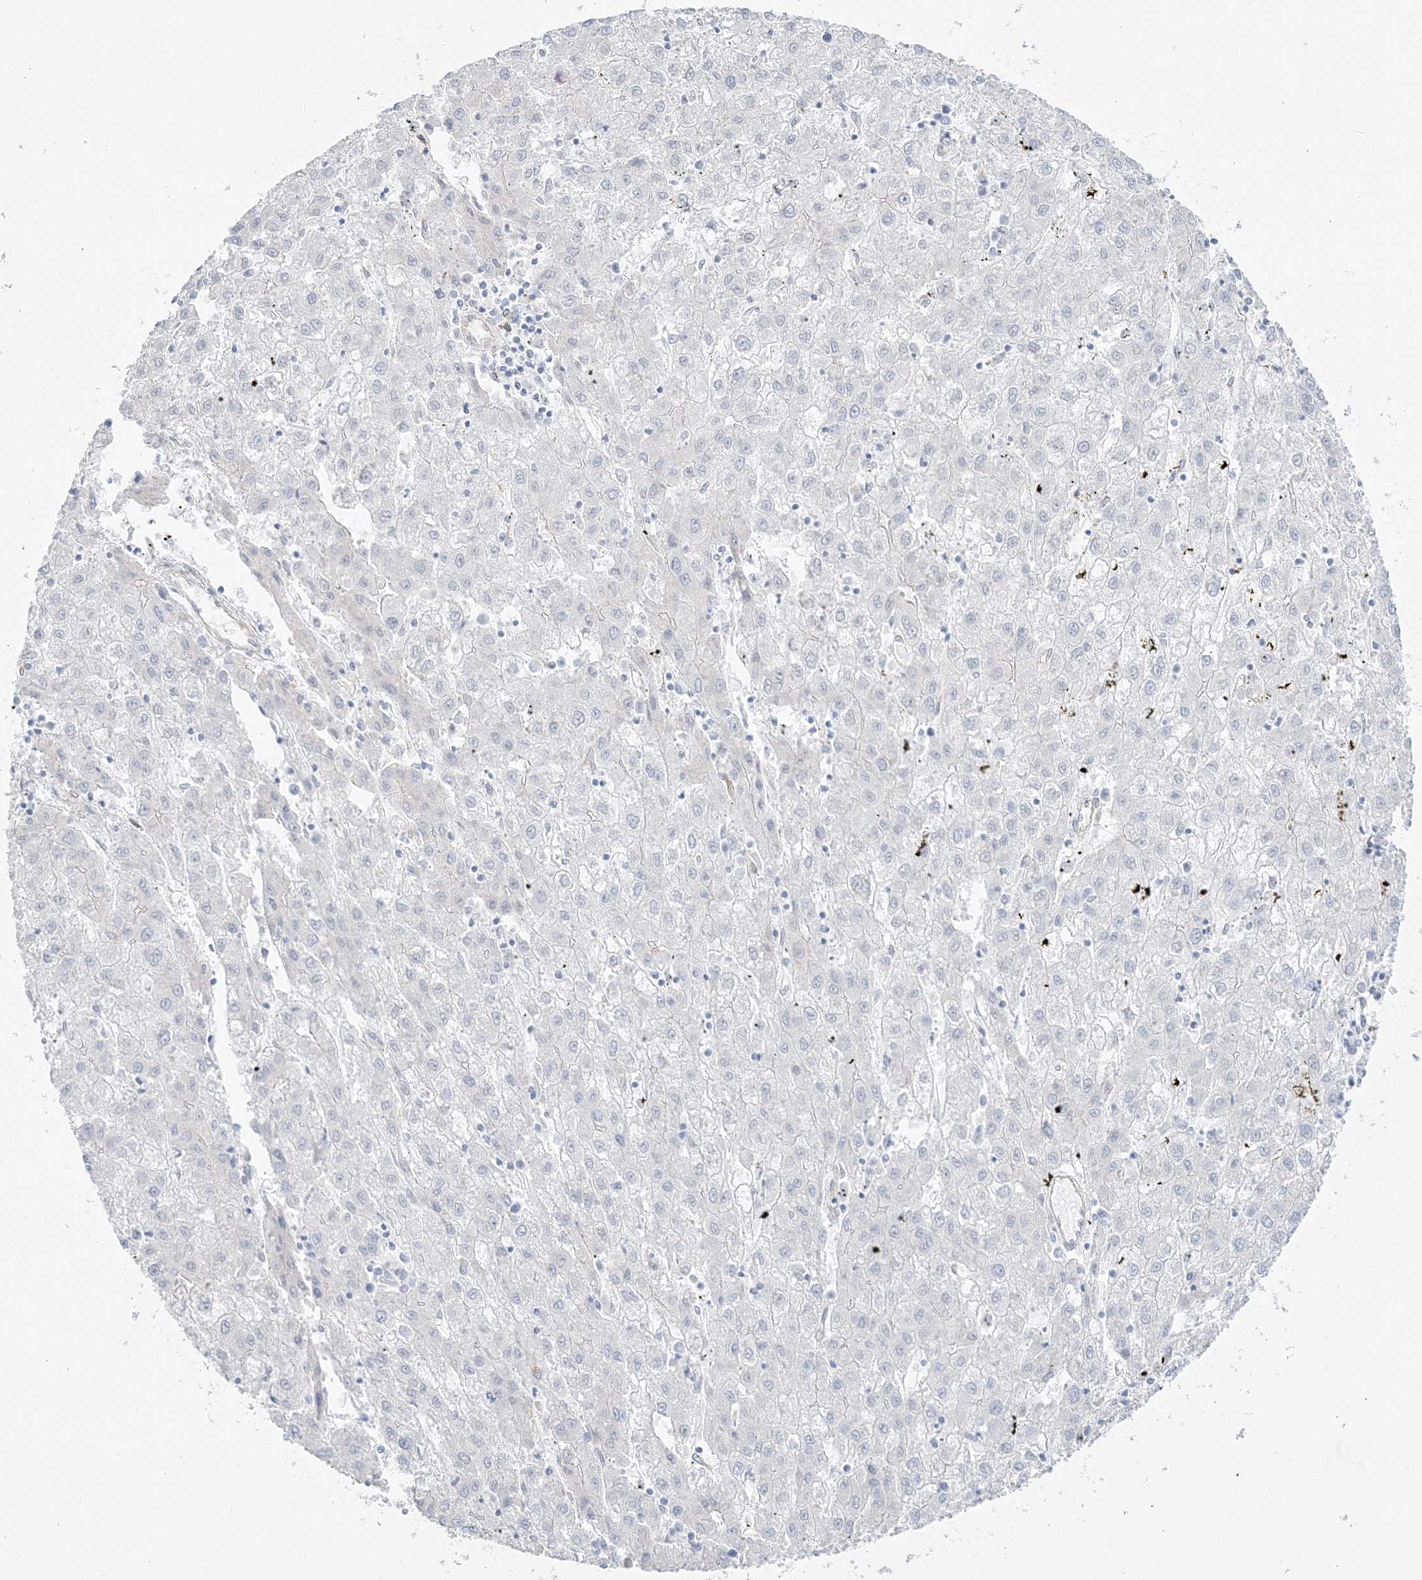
{"staining": {"intensity": "negative", "quantity": "none", "location": "none"}, "tissue": "liver cancer", "cell_type": "Tumor cells", "image_type": "cancer", "snomed": [{"axis": "morphology", "description": "Carcinoma, Hepatocellular, NOS"}, {"axis": "topography", "description": "Liver"}], "caption": "Tumor cells show no significant protein positivity in liver cancer.", "gene": "ZC3H6", "patient": {"sex": "male", "age": 72}}